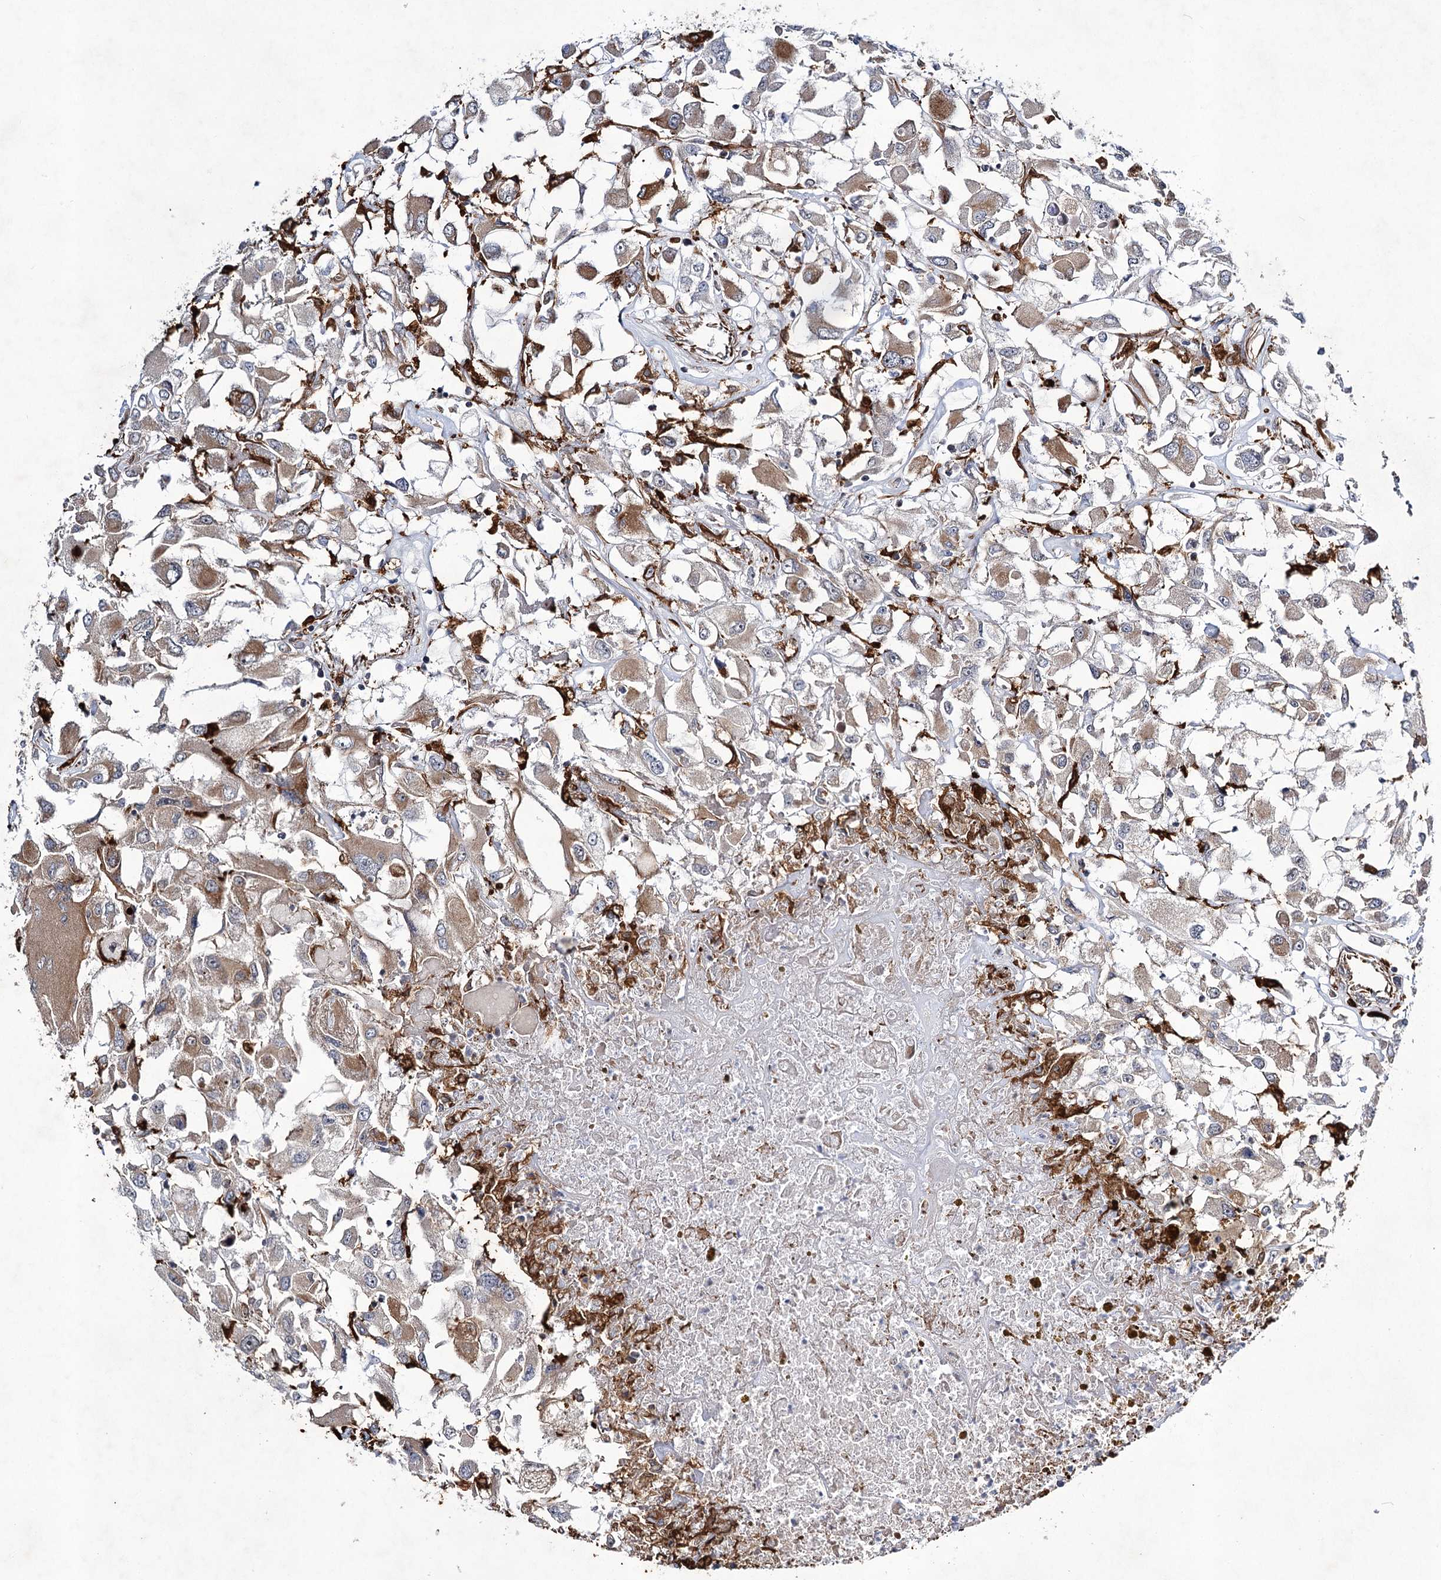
{"staining": {"intensity": "weak", "quantity": ">75%", "location": "cytoplasmic/membranous"}, "tissue": "renal cancer", "cell_type": "Tumor cells", "image_type": "cancer", "snomed": [{"axis": "morphology", "description": "Adenocarcinoma, NOS"}, {"axis": "topography", "description": "Kidney"}], "caption": "Protein expression analysis of human renal adenocarcinoma reveals weak cytoplasmic/membranous positivity in approximately >75% of tumor cells.", "gene": "DPEP2", "patient": {"sex": "female", "age": 52}}